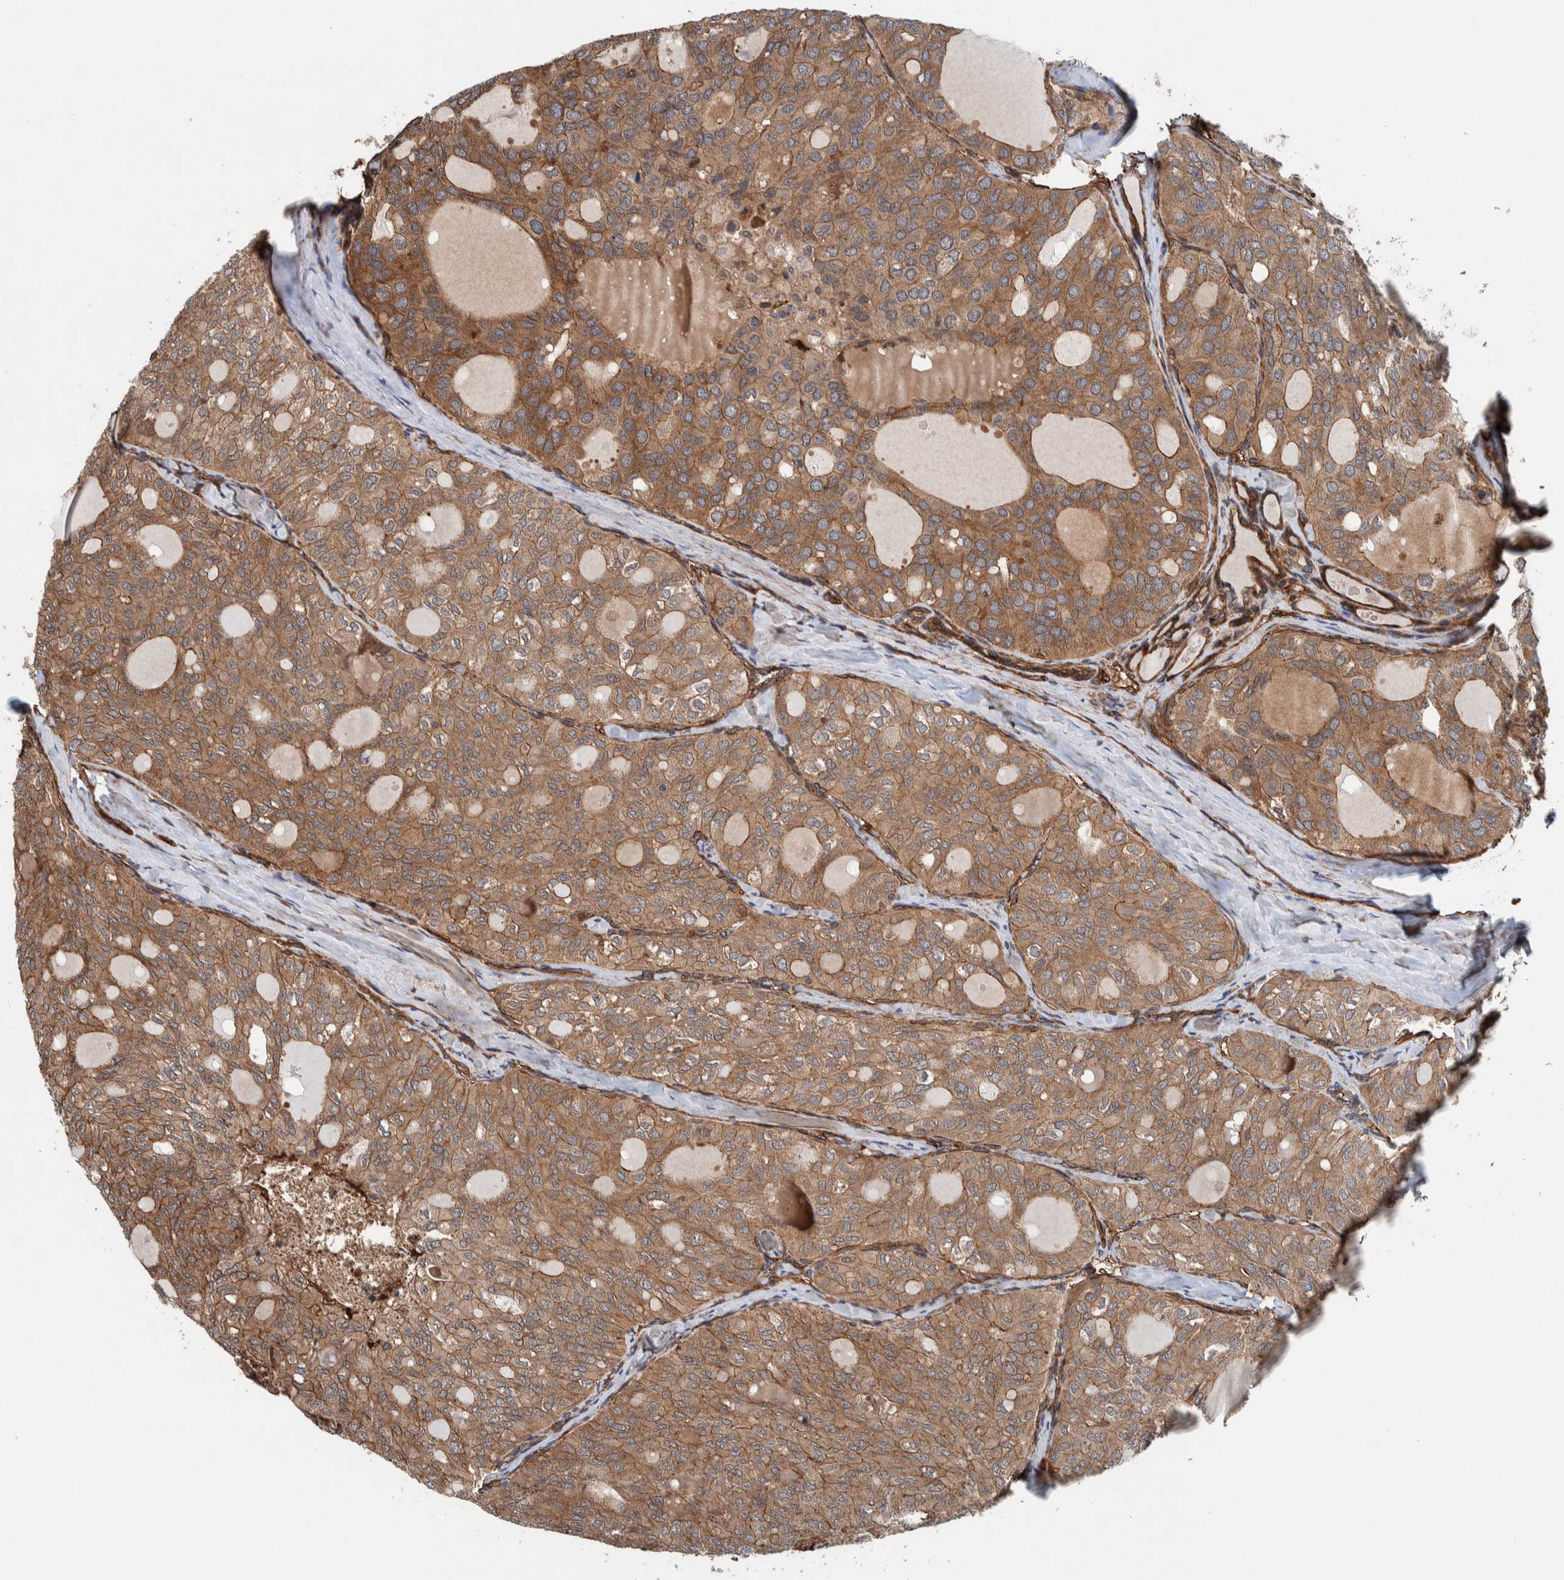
{"staining": {"intensity": "moderate", "quantity": ">75%", "location": "cytoplasmic/membranous"}, "tissue": "thyroid cancer", "cell_type": "Tumor cells", "image_type": "cancer", "snomed": [{"axis": "morphology", "description": "Follicular adenoma carcinoma, NOS"}, {"axis": "topography", "description": "Thyroid gland"}], "caption": "This is a micrograph of IHC staining of follicular adenoma carcinoma (thyroid), which shows moderate expression in the cytoplasmic/membranous of tumor cells.", "gene": "PKD1L1", "patient": {"sex": "male", "age": 75}}